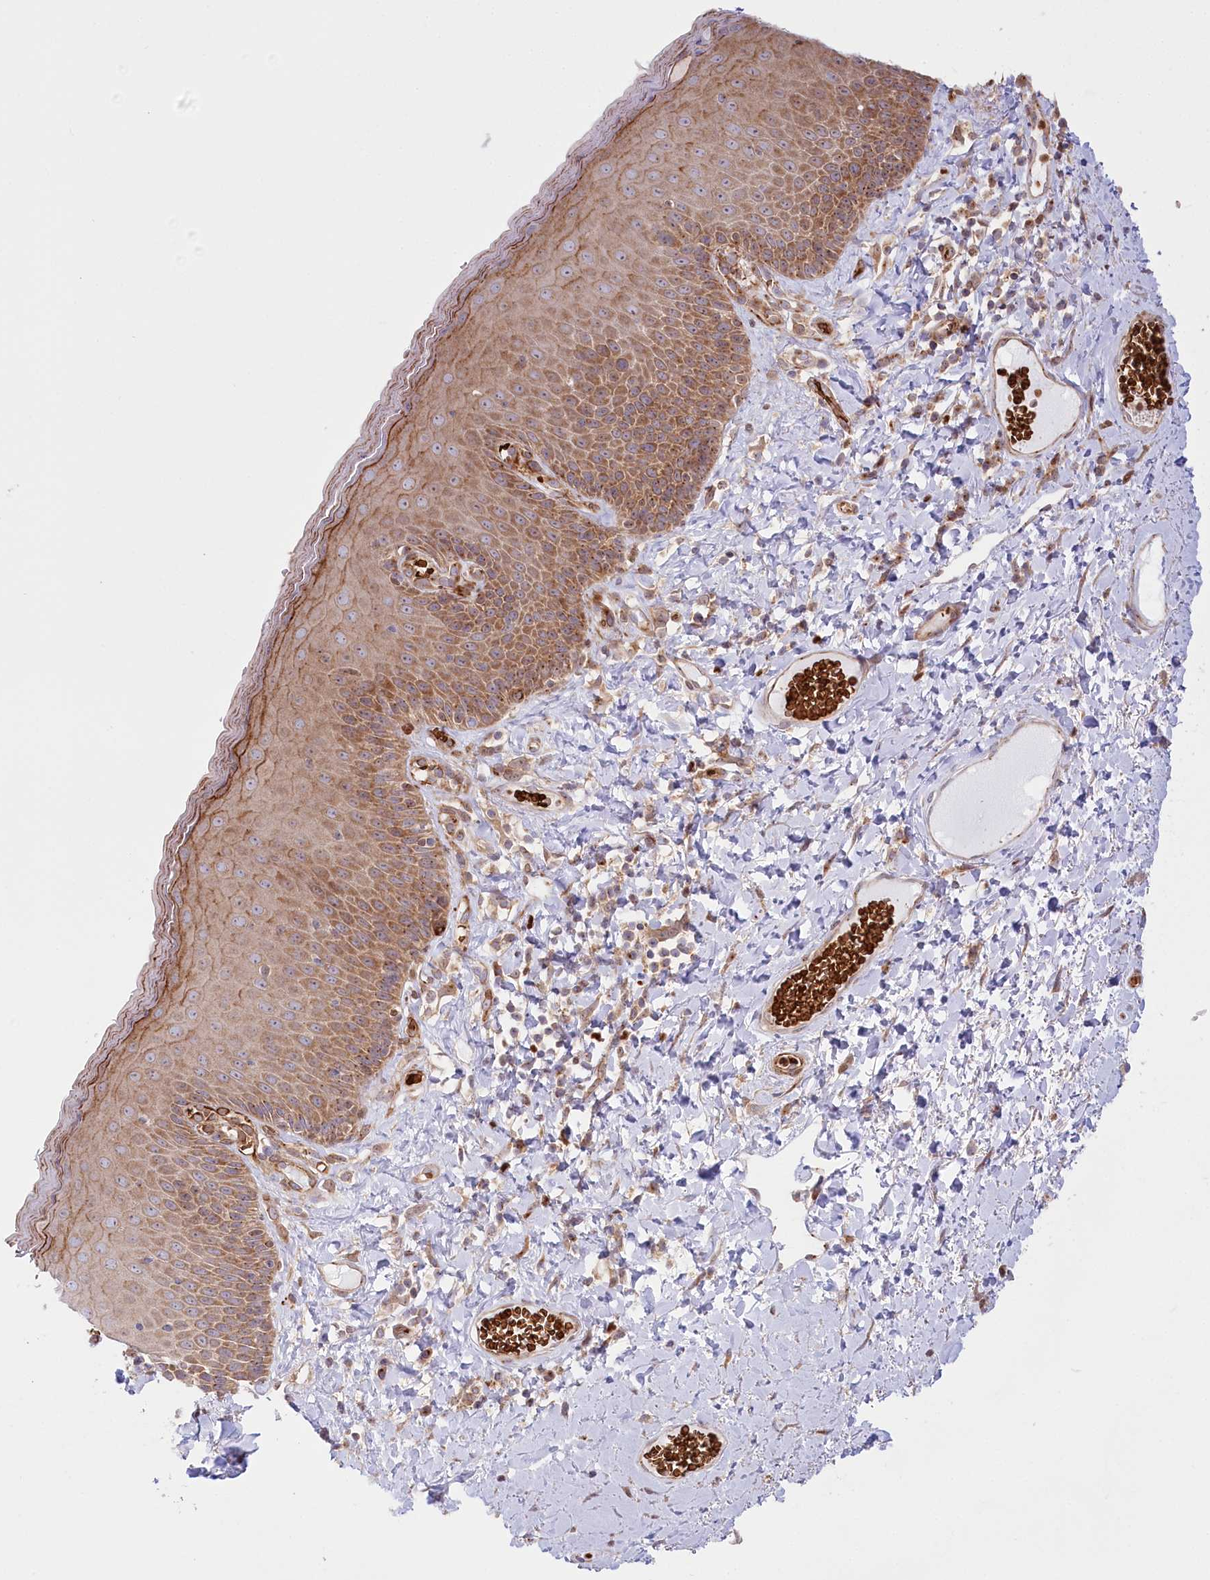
{"staining": {"intensity": "moderate", "quantity": ">75%", "location": "cytoplasmic/membranous"}, "tissue": "skin", "cell_type": "Epidermal cells", "image_type": "normal", "snomed": [{"axis": "morphology", "description": "Normal tissue, NOS"}, {"axis": "topography", "description": "Anal"}], "caption": "Human skin stained with a brown dye demonstrates moderate cytoplasmic/membranous positive positivity in about >75% of epidermal cells.", "gene": "COMMD3", "patient": {"sex": "male", "age": 69}}